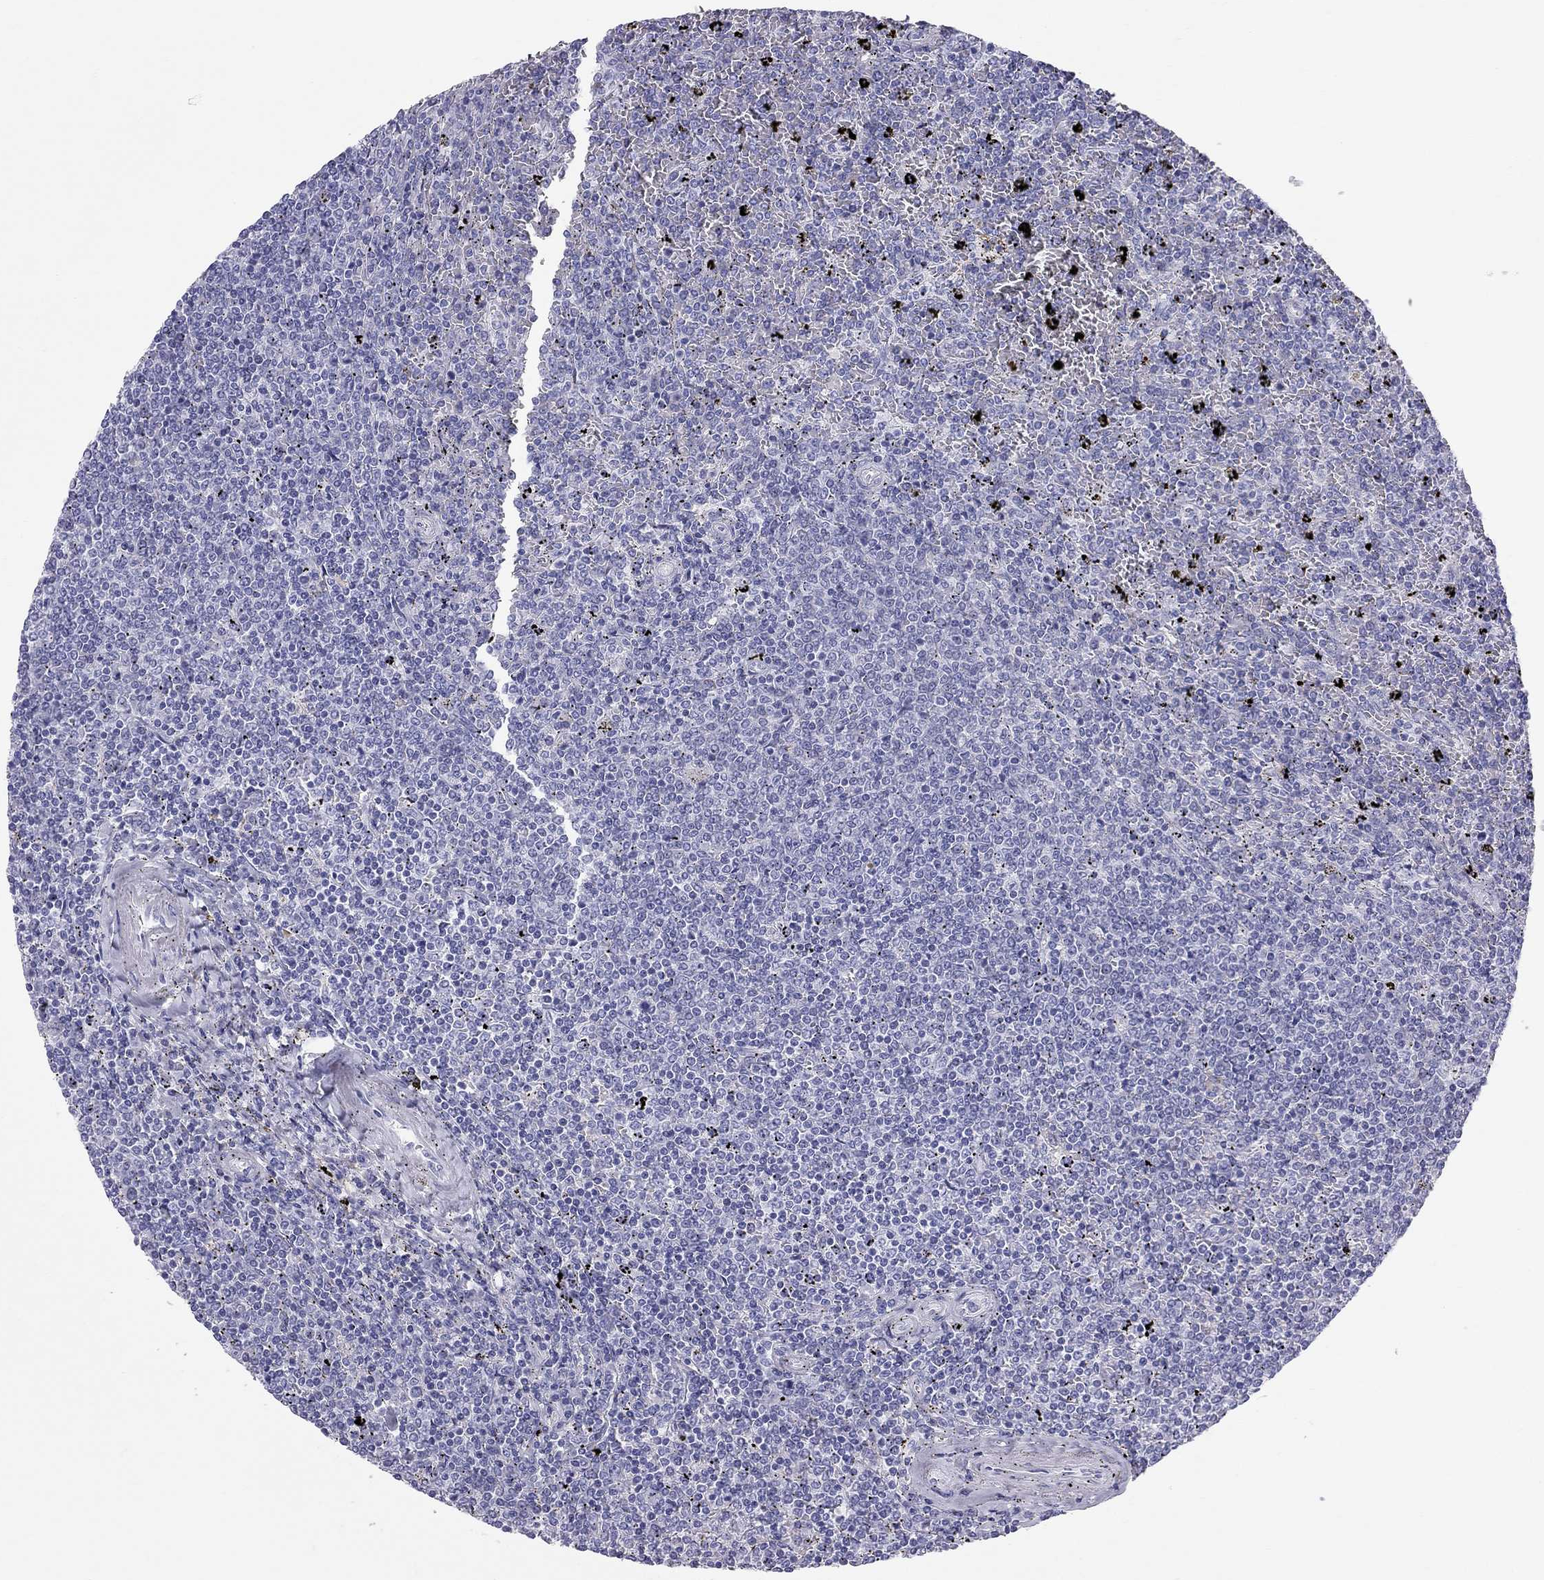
{"staining": {"intensity": "negative", "quantity": "none", "location": "none"}, "tissue": "lymphoma", "cell_type": "Tumor cells", "image_type": "cancer", "snomed": [{"axis": "morphology", "description": "Malignant lymphoma, non-Hodgkin's type, Low grade"}, {"axis": "topography", "description": "Spleen"}], "caption": "Histopathology image shows no protein positivity in tumor cells of low-grade malignant lymphoma, non-Hodgkin's type tissue.", "gene": "TRPM3", "patient": {"sex": "female", "age": 77}}